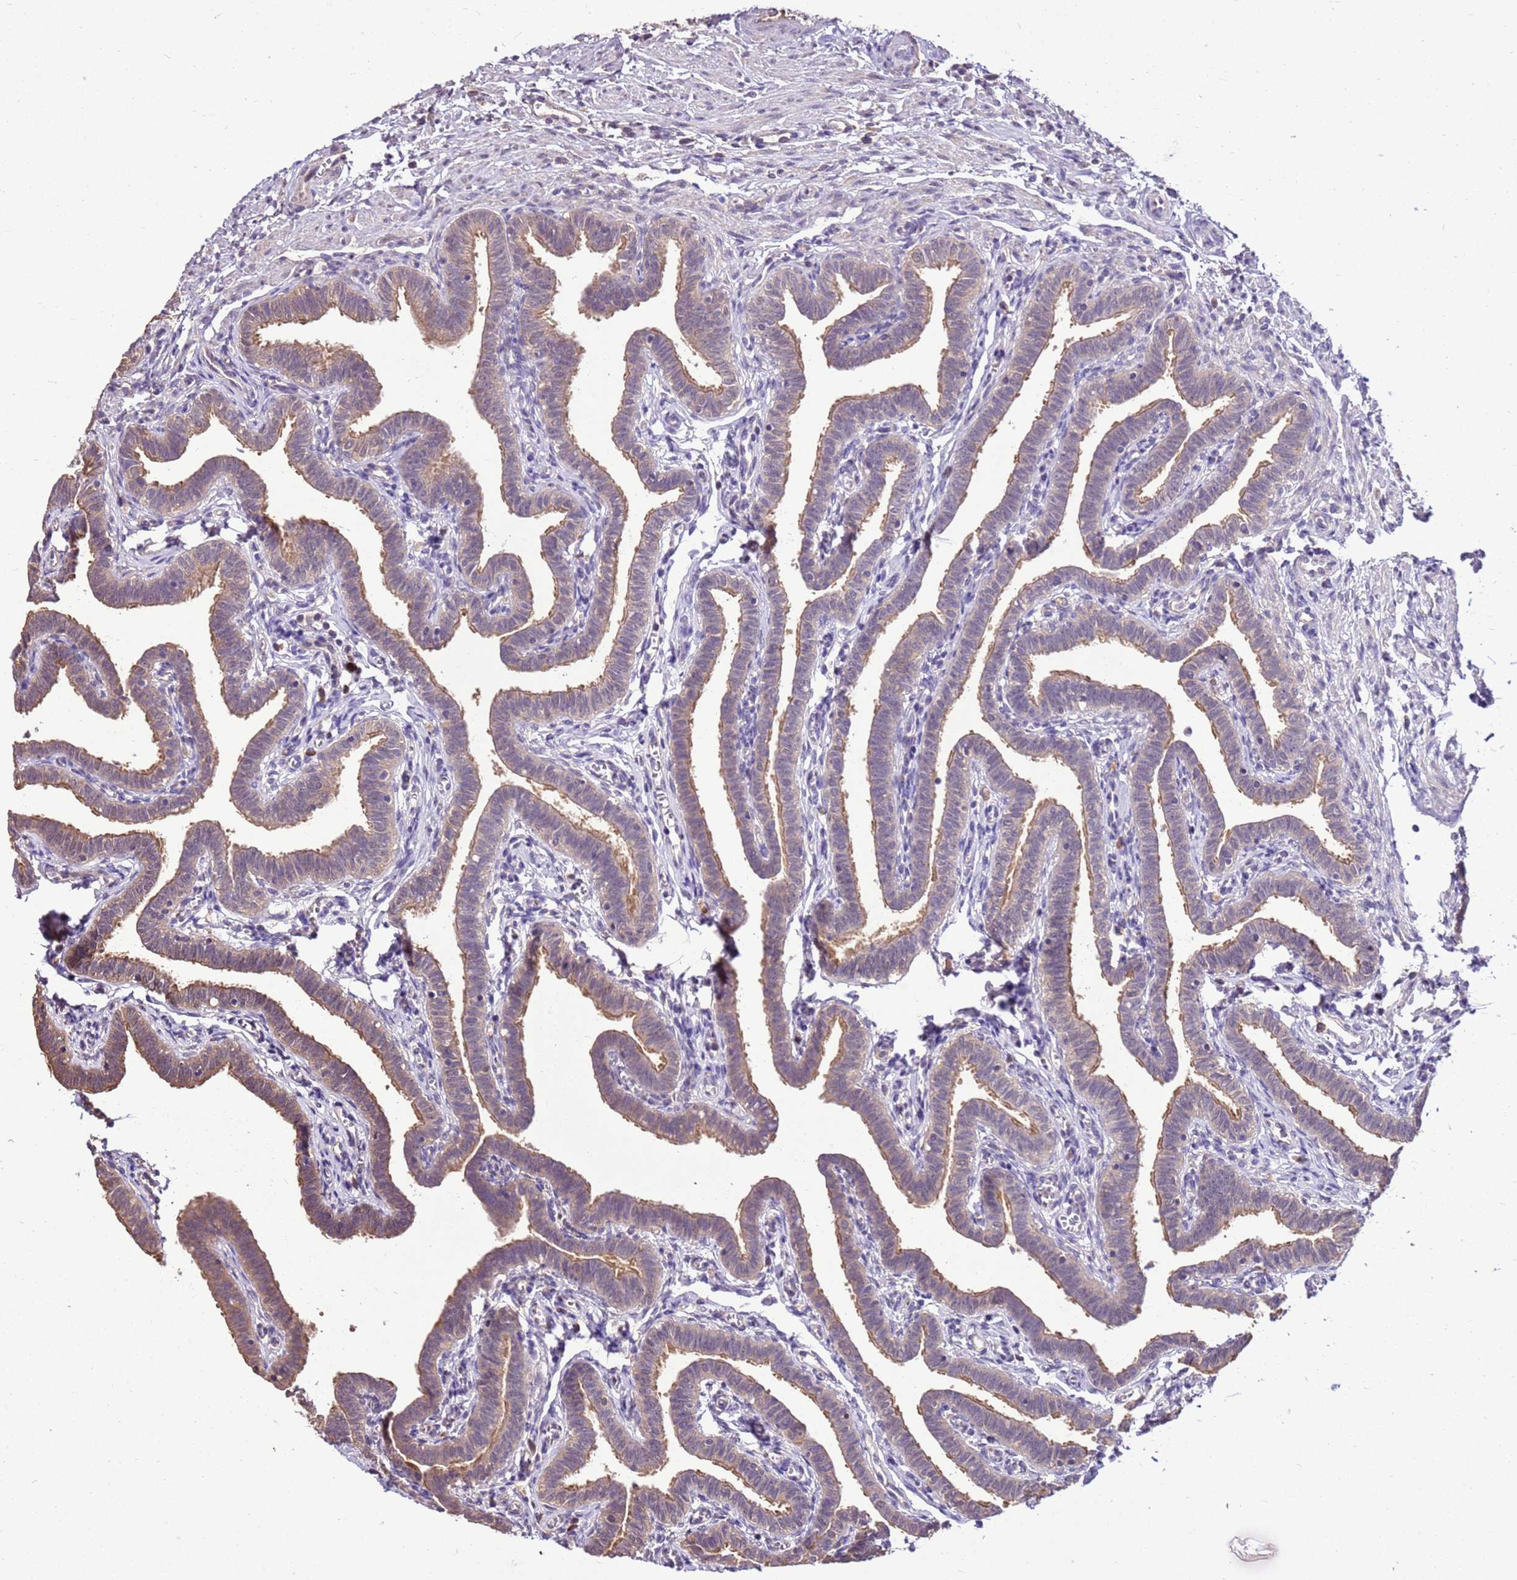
{"staining": {"intensity": "moderate", "quantity": "25%-75%", "location": "cytoplasmic/membranous"}, "tissue": "fallopian tube", "cell_type": "Glandular cells", "image_type": "normal", "snomed": [{"axis": "morphology", "description": "Normal tissue, NOS"}, {"axis": "topography", "description": "Fallopian tube"}], "caption": "Immunohistochemical staining of normal human fallopian tube reveals moderate cytoplasmic/membranous protein staining in about 25%-75% of glandular cells.", "gene": "BBS5", "patient": {"sex": "female", "age": 36}}